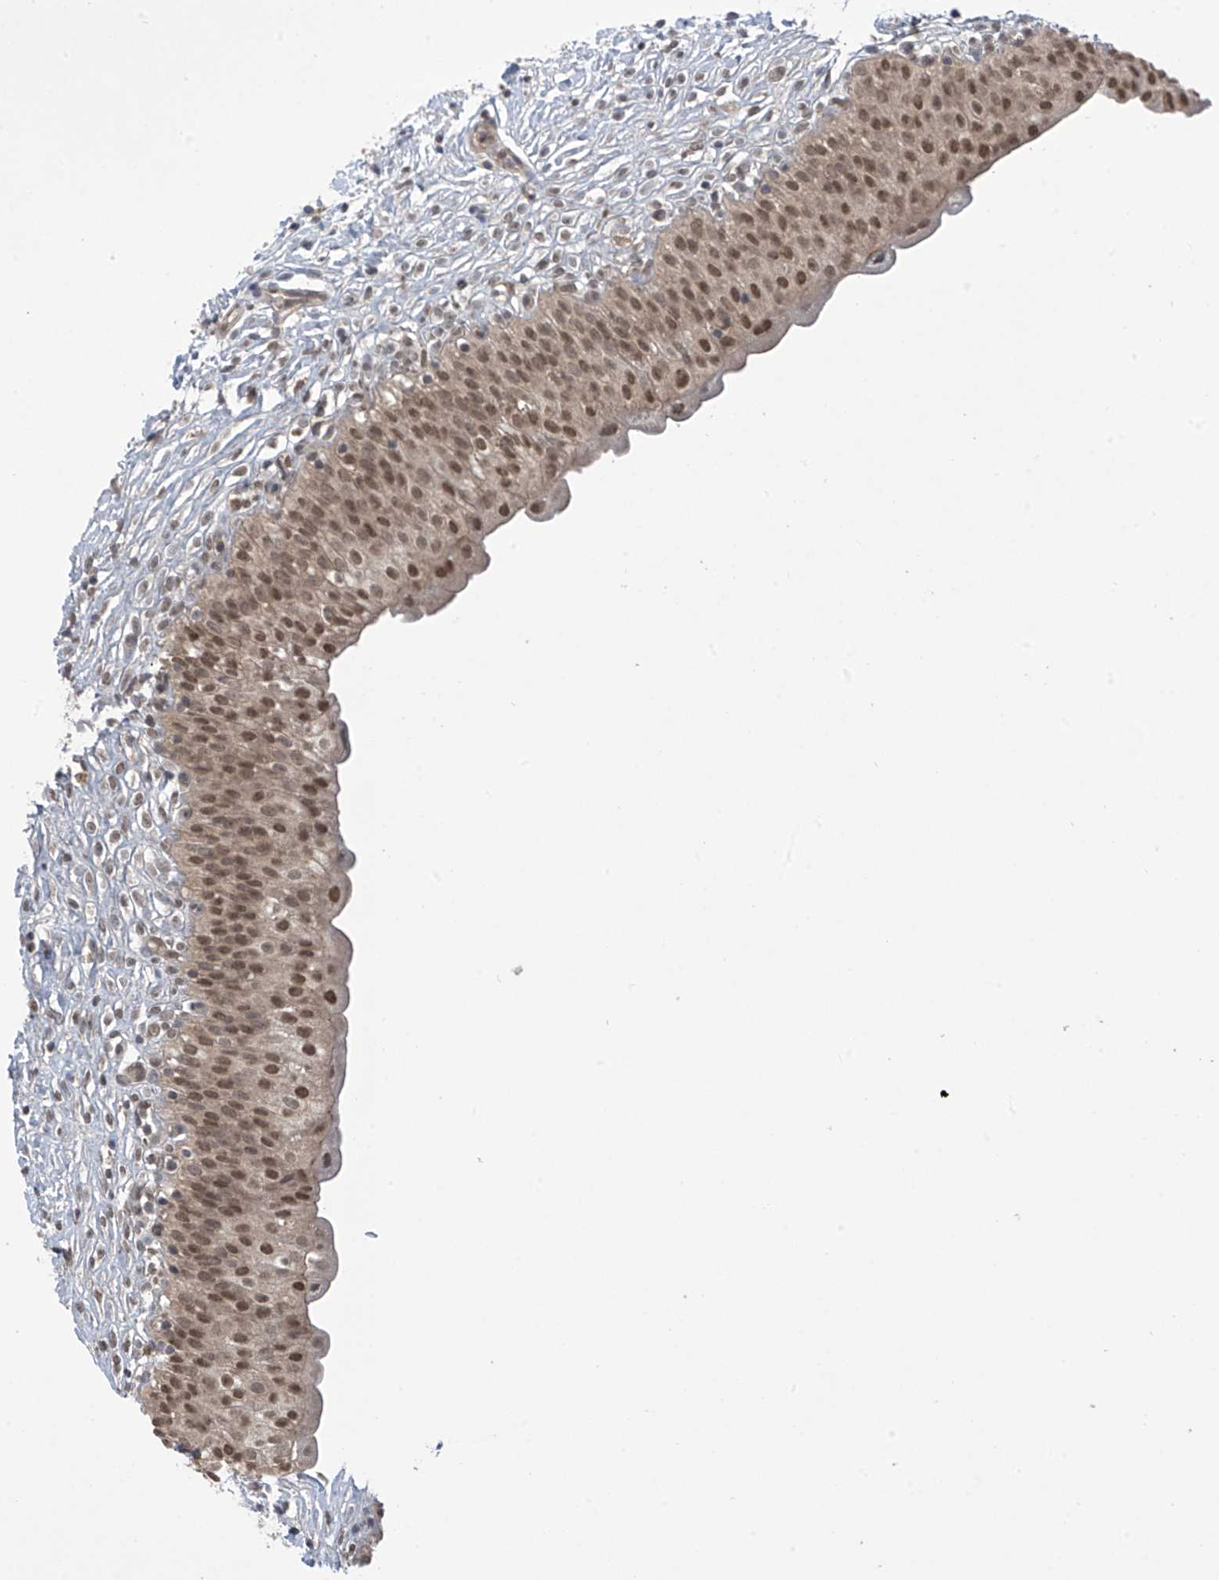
{"staining": {"intensity": "moderate", "quantity": ">75%", "location": "cytoplasmic/membranous,nuclear"}, "tissue": "urinary bladder", "cell_type": "Urothelial cells", "image_type": "normal", "snomed": [{"axis": "morphology", "description": "Normal tissue, NOS"}, {"axis": "topography", "description": "Urinary bladder"}], "caption": "About >75% of urothelial cells in normal human urinary bladder show moderate cytoplasmic/membranous,nuclear protein expression as visualized by brown immunohistochemical staining.", "gene": "LCOR", "patient": {"sex": "male", "age": 55}}